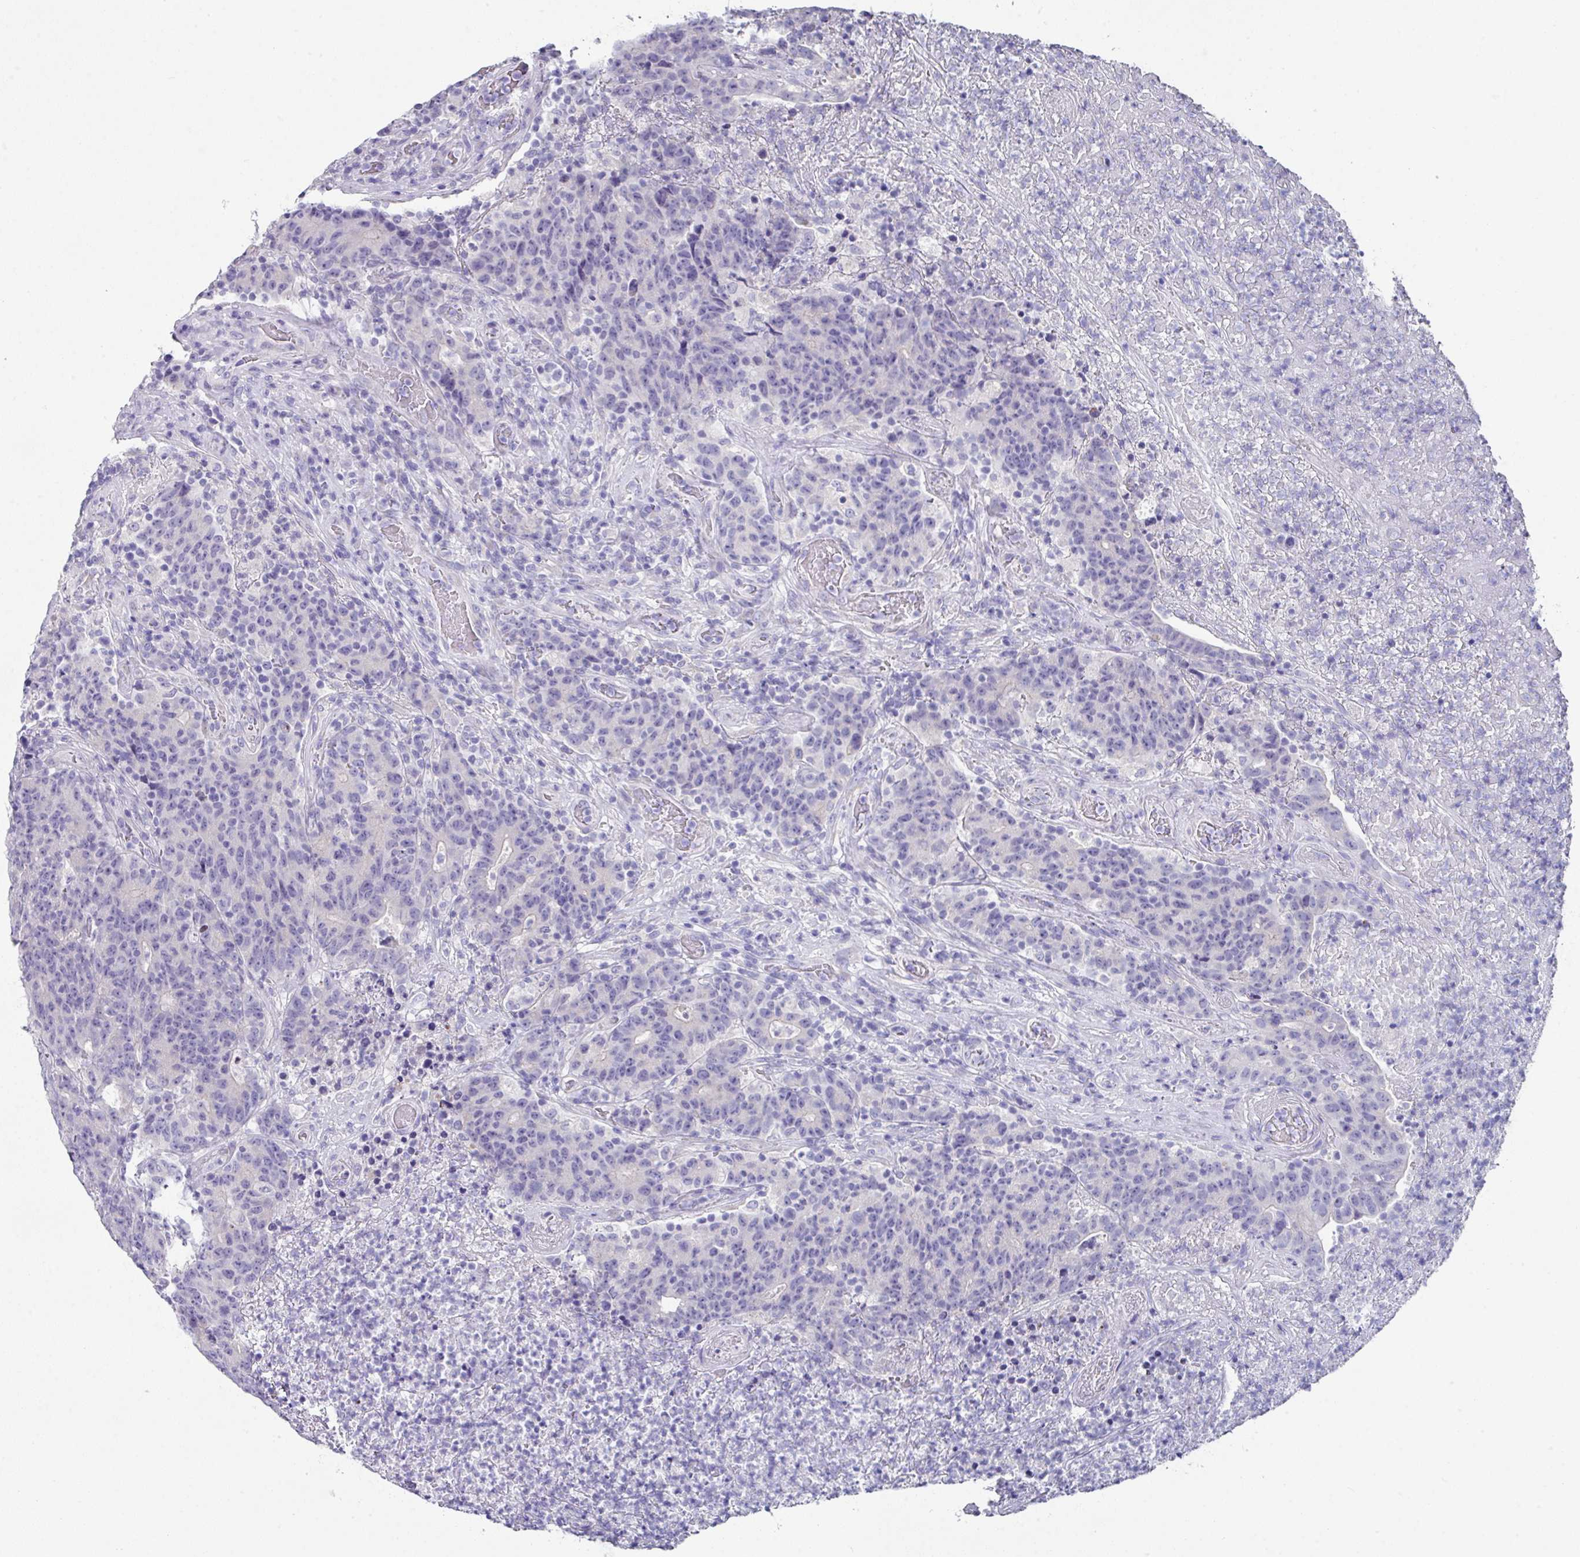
{"staining": {"intensity": "negative", "quantity": "none", "location": "none"}, "tissue": "colorectal cancer", "cell_type": "Tumor cells", "image_type": "cancer", "snomed": [{"axis": "morphology", "description": "Adenocarcinoma, NOS"}, {"axis": "topography", "description": "Colon"}], "caption": "This is a image of IHC staining of colorectal cancer (adenocarcinoma), which shows no expression in tumor cells.", "gene": "PEX10", "patient": {"sex": "female", "age": 75}}